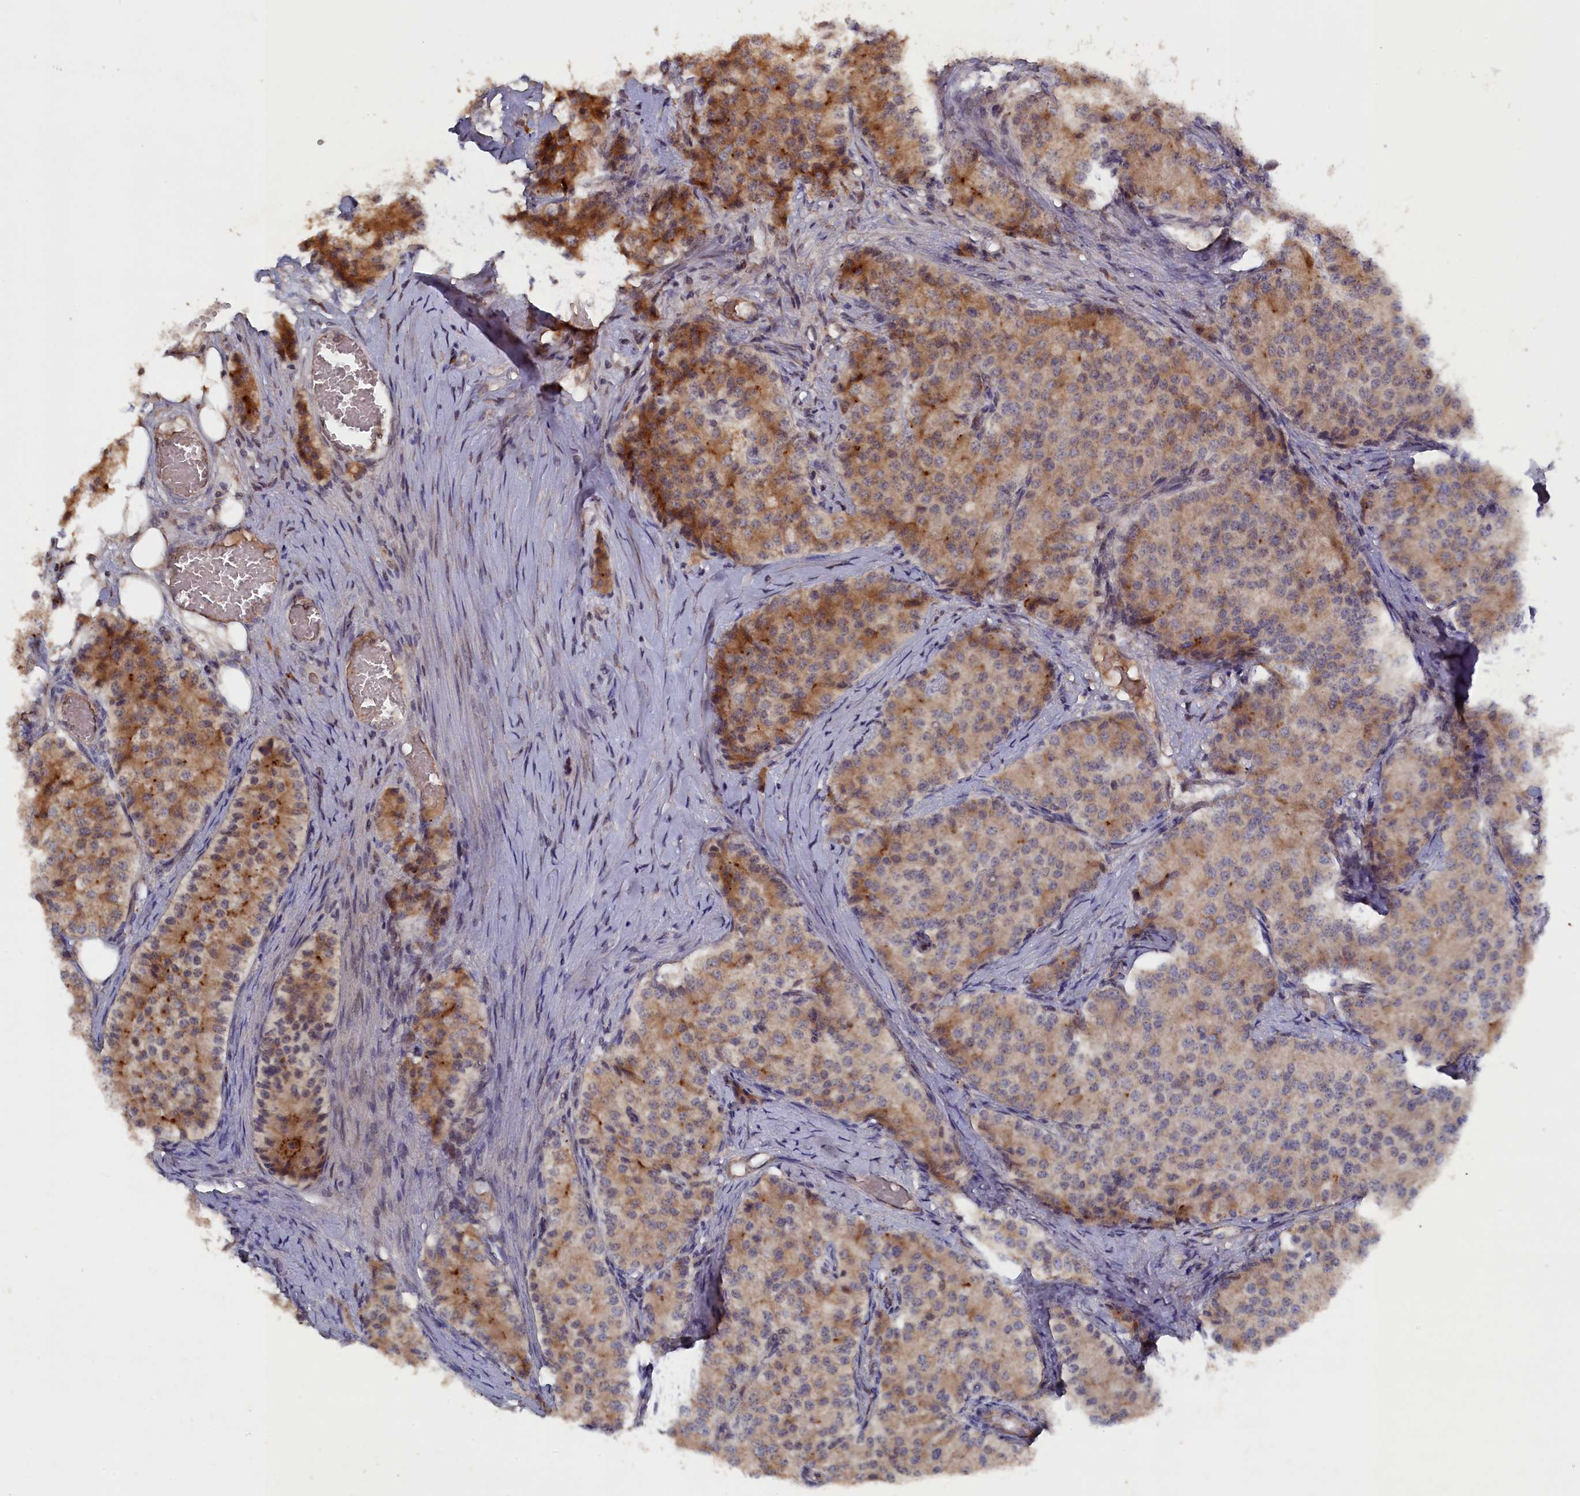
{"staining": {"intensity": "moderate", "quantity": "25%-75%", "location": "cytoplasmic/membranous"}, "tissue": "carcinoid", "cell_type": "Tumor cells", "image_type": "cancer", "snomed": [{"axis": "morphology", "description": "Carcinoid, malignant, NOS"}, {"axis": "topography", "description": "Colon"}], "caption": "About 25%-75% of tumor cells in malignant carcinoid demonstrate moderate cytoplasmic/membranous protein staining as visualized by brown immunohistochemical staining.", "gene": "TMC5", "patient": {"sex": "female", "age": 52}}